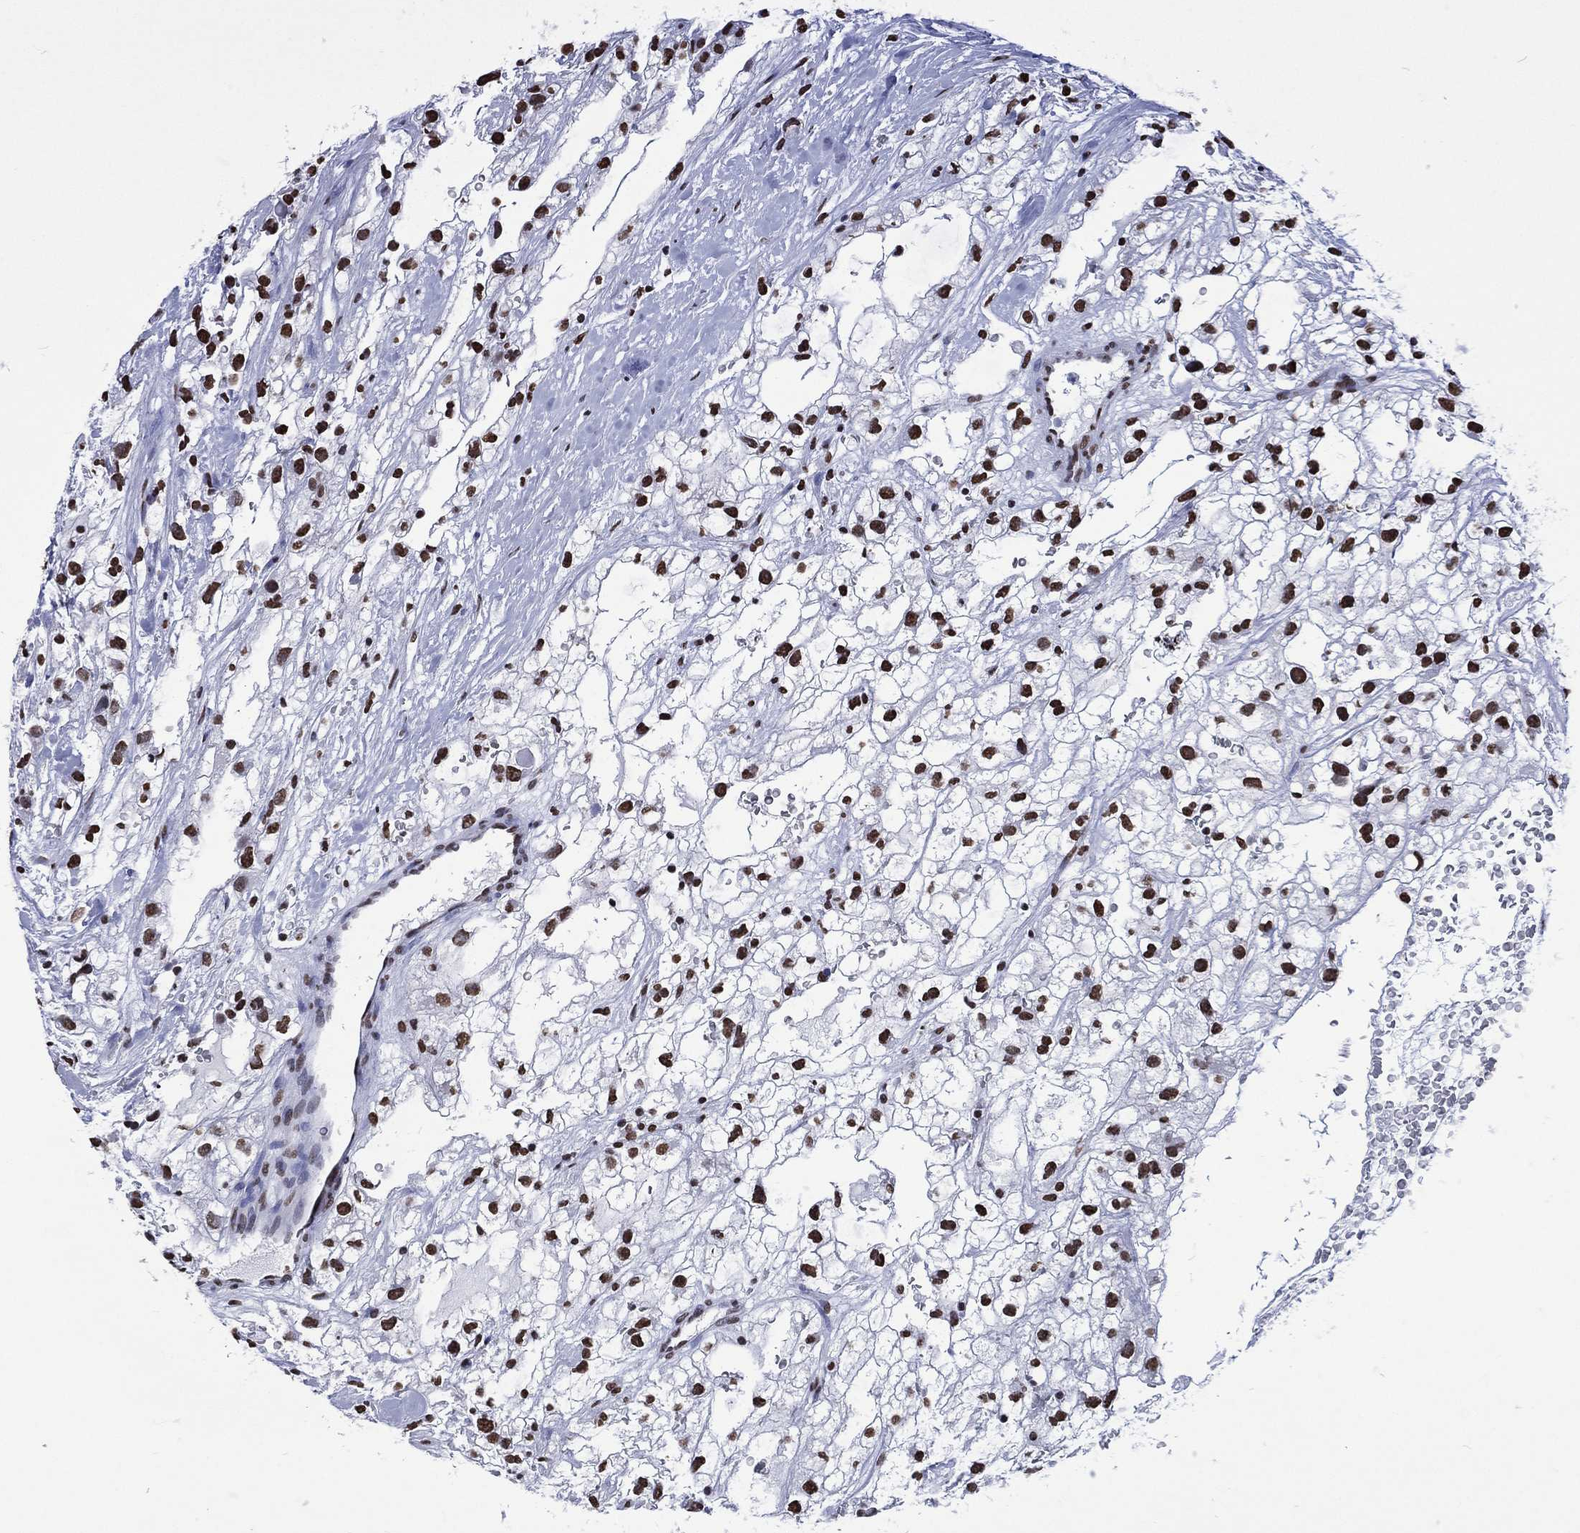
{"staining": {"intensity": "strong", "quantity": ">75%", "location": "nuclear"}, "tissue": "renal cancer", "cell_type": "Tumor cells", "image_type": "cancer", "snomed": [{"axis": "morphology", "description": "Adenocarcinoma, NOS"}, {"axis": "topography", "description": "Kidney"}], "caption": "IHC (DAB (3,3'-diaminobenzidine)) staining of human renal cancer (adenocarcinoma) demonstrates strong nuclear protein positivity in about >75% of tumor cells.", "gene": "RETREG2", "patient": {"sex": "male", "age": 59}}